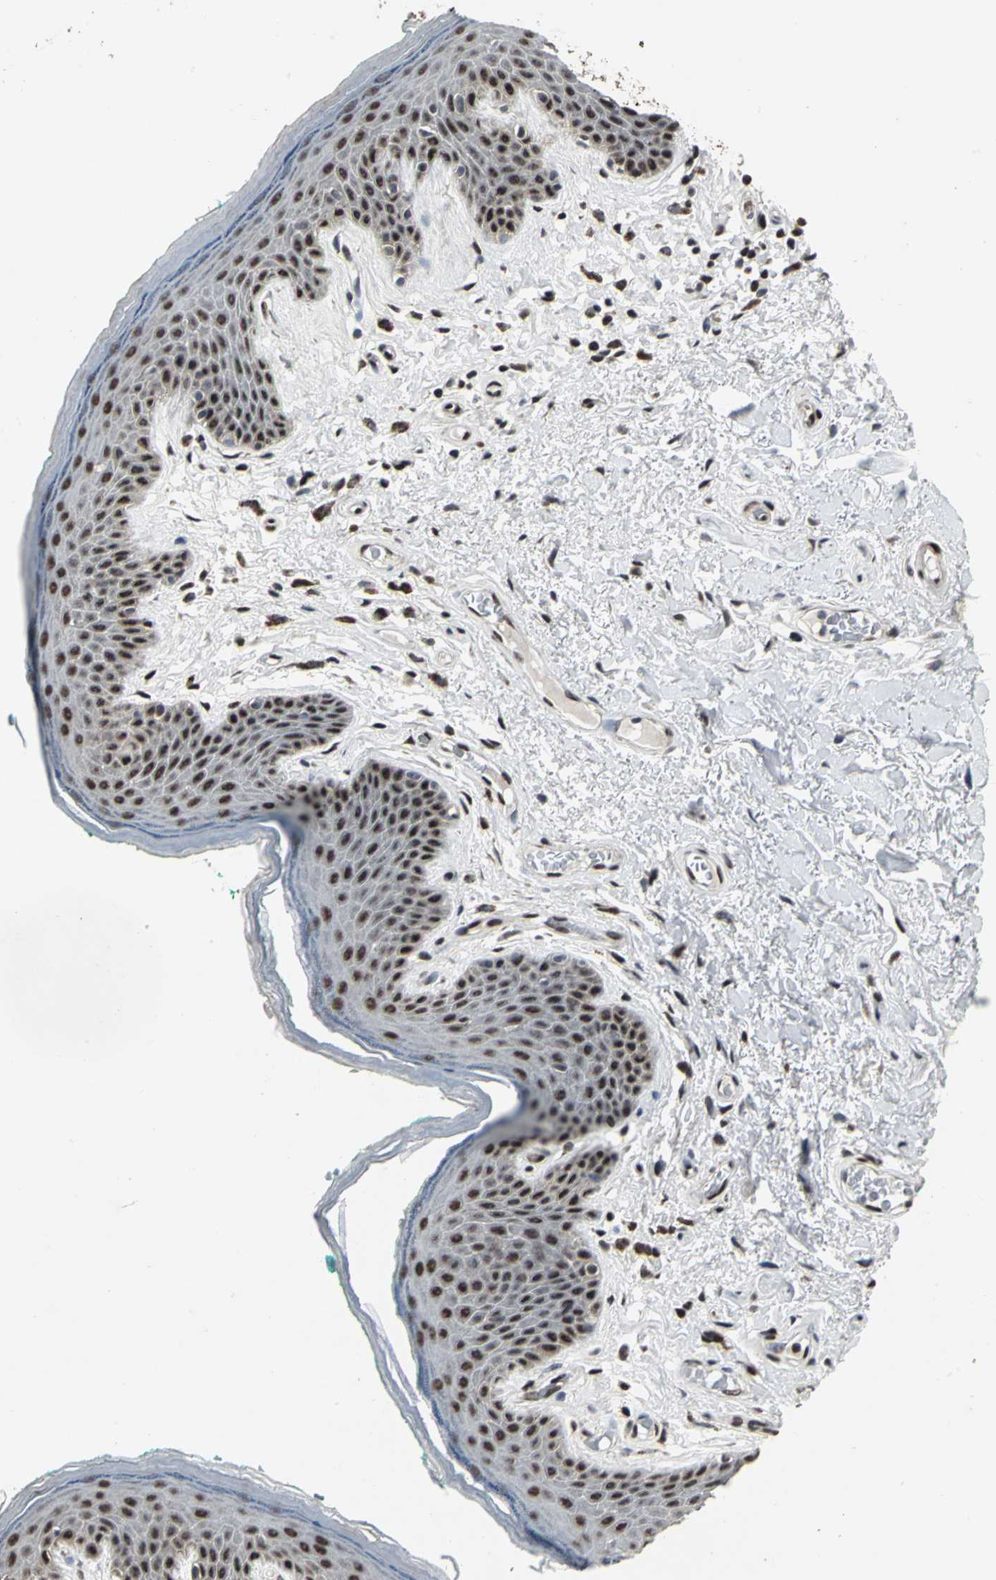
{"staining": {"intensity": "moderate", "quantity": "25%-75%", "location": "nuclear"}, "tissue": "skin", "cell_type": "Epidermal cells", "image_type": "normal", "snomed": [{"axis": "morphology", "description": "Normal tissue, NOS"}, {"axis": "topography", "description": "Anal"}], "caption": "Immunohistochemistry (IHC) of benign skin reveals medium levels of moderate nuclear staining in approximately 25%-75% of epidermal cells. (DAB IHC, brown staining for protein, blue staining for nuclei).", "gene": "SRF", "patient": {"sex": "male", "age": 74}}